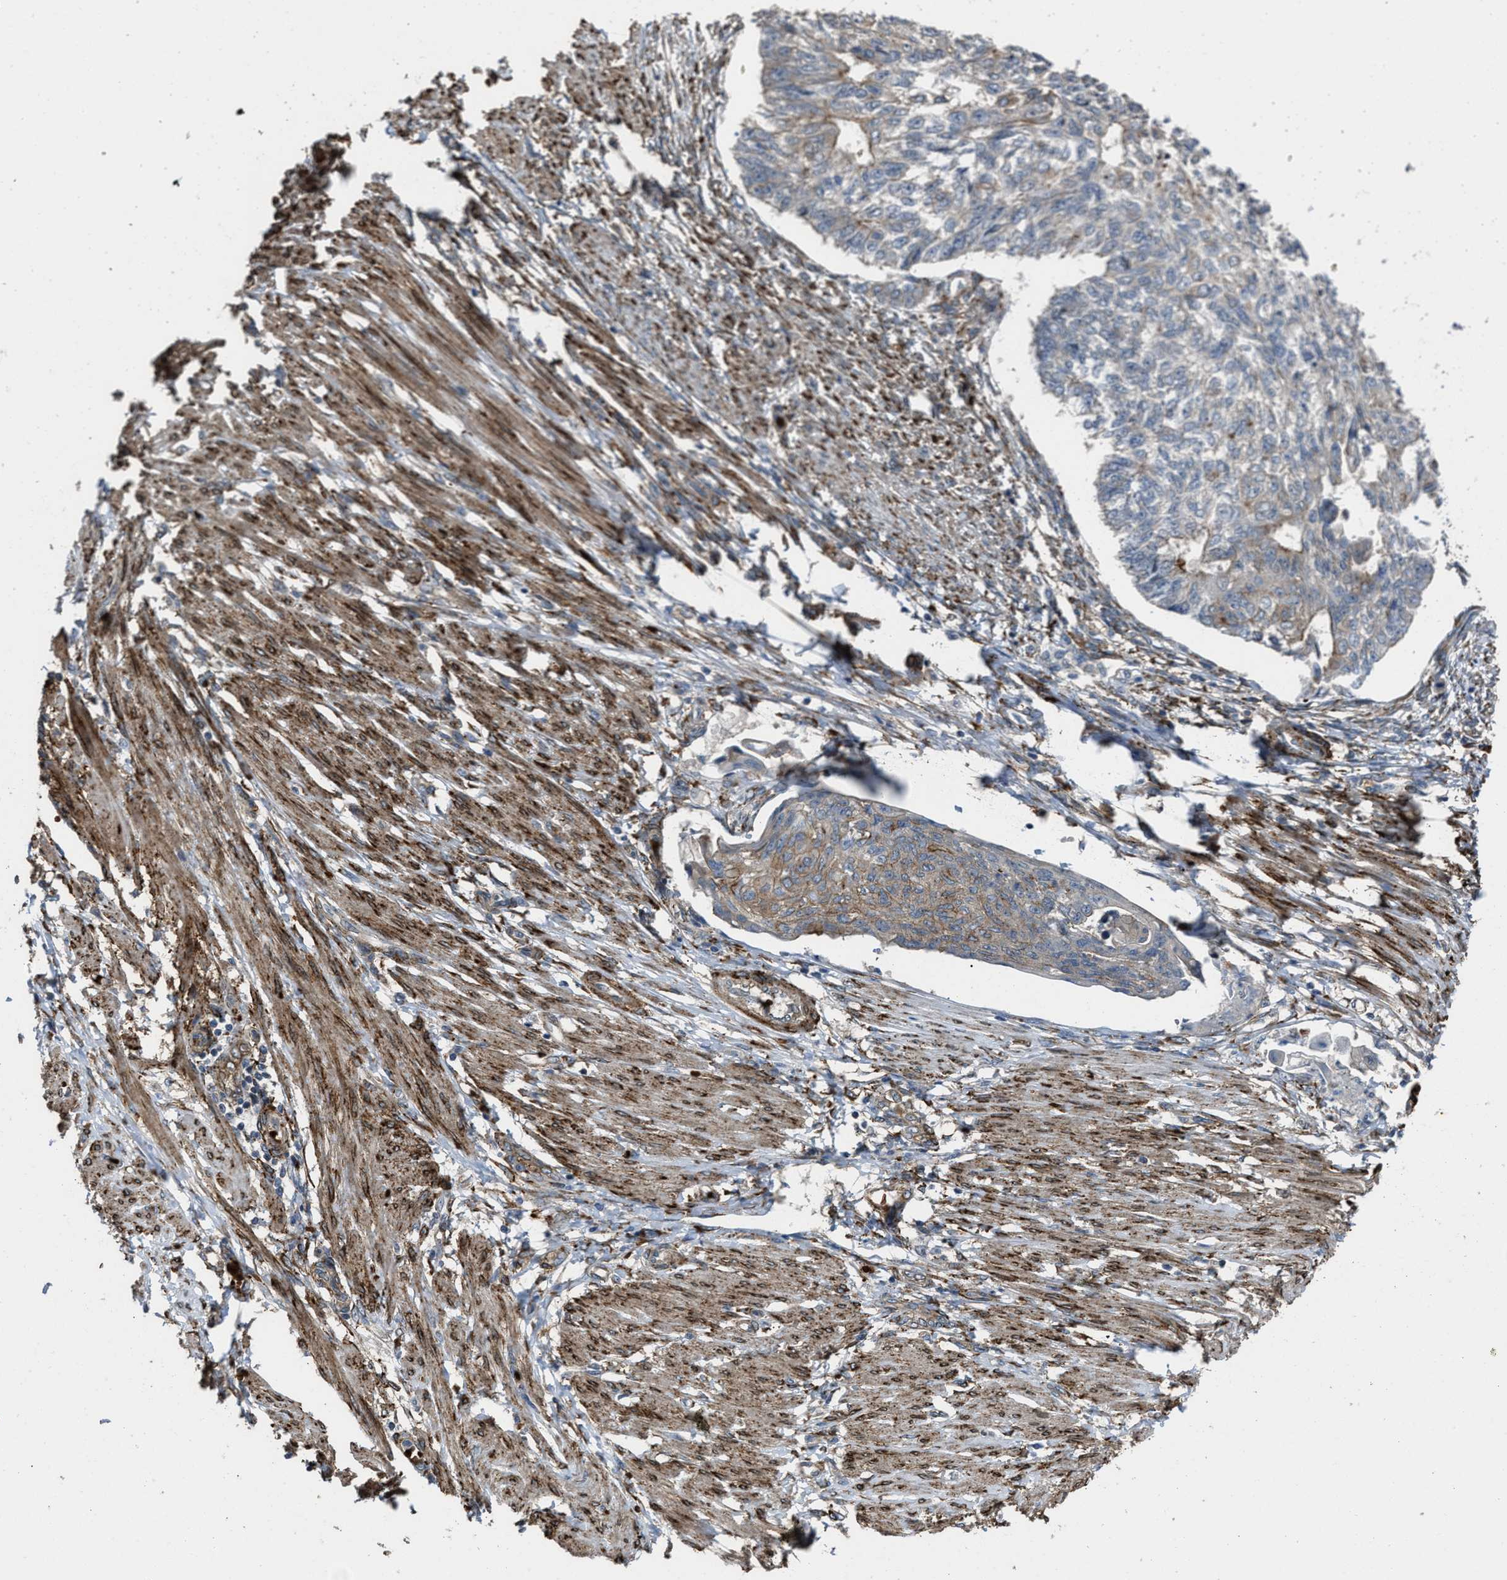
{"staining": {"intensity": "moderate", "quantity": "25%-75%", "location": "cytoplasmic/membranous"}, "tissue": "endometrial cancer", "cell_type": "Tumor cells", "image_type": "cancer", "snomed": [{"axis": "morphology", "description": "Adenocarcinoma, NOS"}, {"axis": "topography", "description": "Endometrium"}], "caption": "Immunohistochemistry (IHC) (DAB (3,3'-diaminobenzidine)) staining of human endometrial cancer (adenocarcinoma) reveals moderate cytoplasmic/membranous protein staining in approximately 25%-75% of tumor cells.", "gene": "SELENOM", "patient": {"sex": "female", "age": 32}}